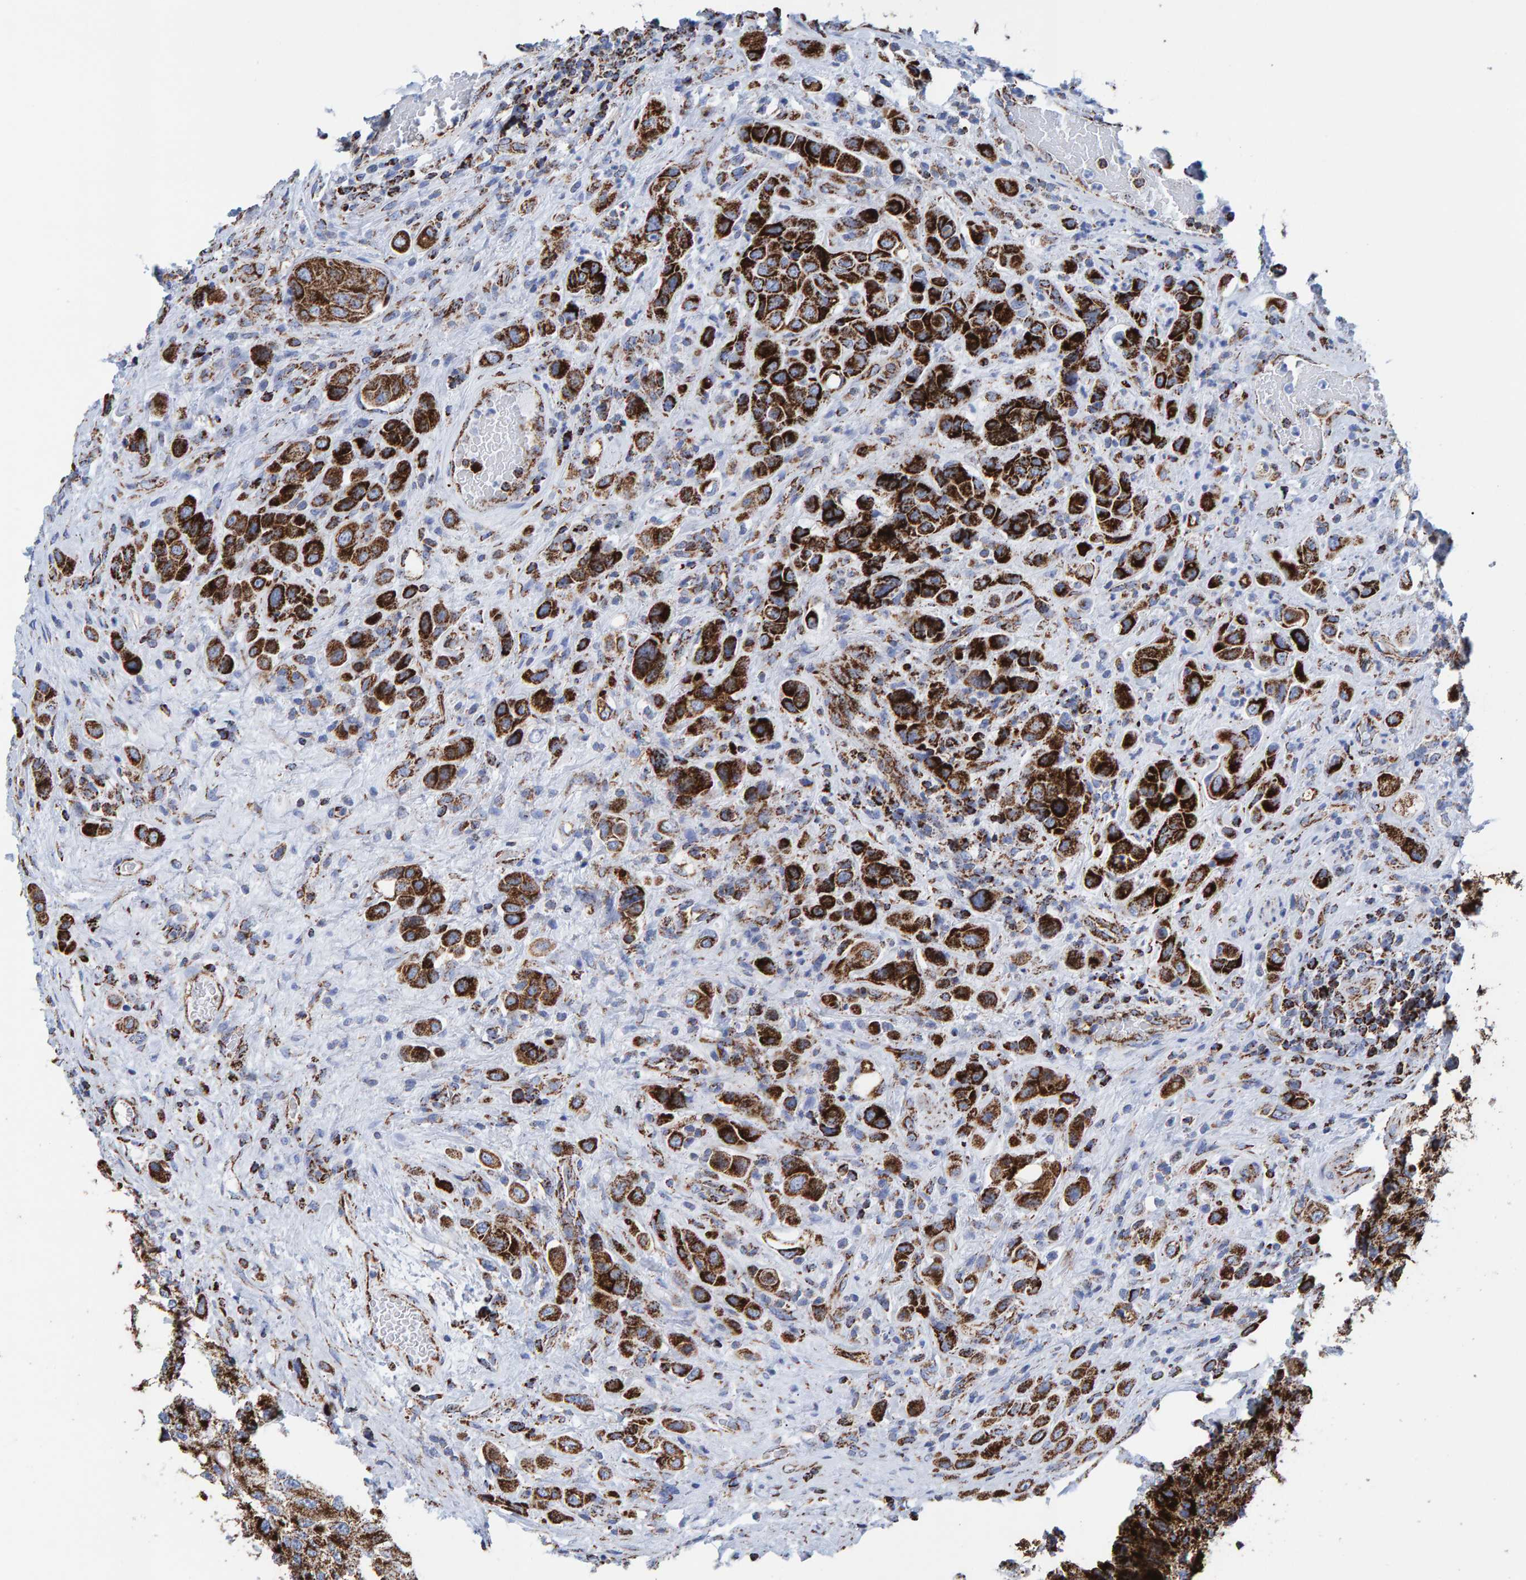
{"staining": {"intensity": "strong", "quantity": ">75%", "location": "cytoplasmic/membranous"}, "tissue": "urothelial cancer", "cell_type": "Tumor cells", "image_type": "cancer", "snomed": [{"axis": "morphology", "description": "Urothelial carcinoma, High grade"}, {"axis": "topography", "description": "Urinary bladder"}], "caption": "Immunohistochemistry (IHC) (DAB) staining of urothelial carcinoma (high-grade) reveals strong cytoplasmic/membranous protein positivity in about >75% of tumor cells. Nuclei are stained in blue.", "gene": "ENSG00000262660", "patient": {"sex": "male", "age": 50}}